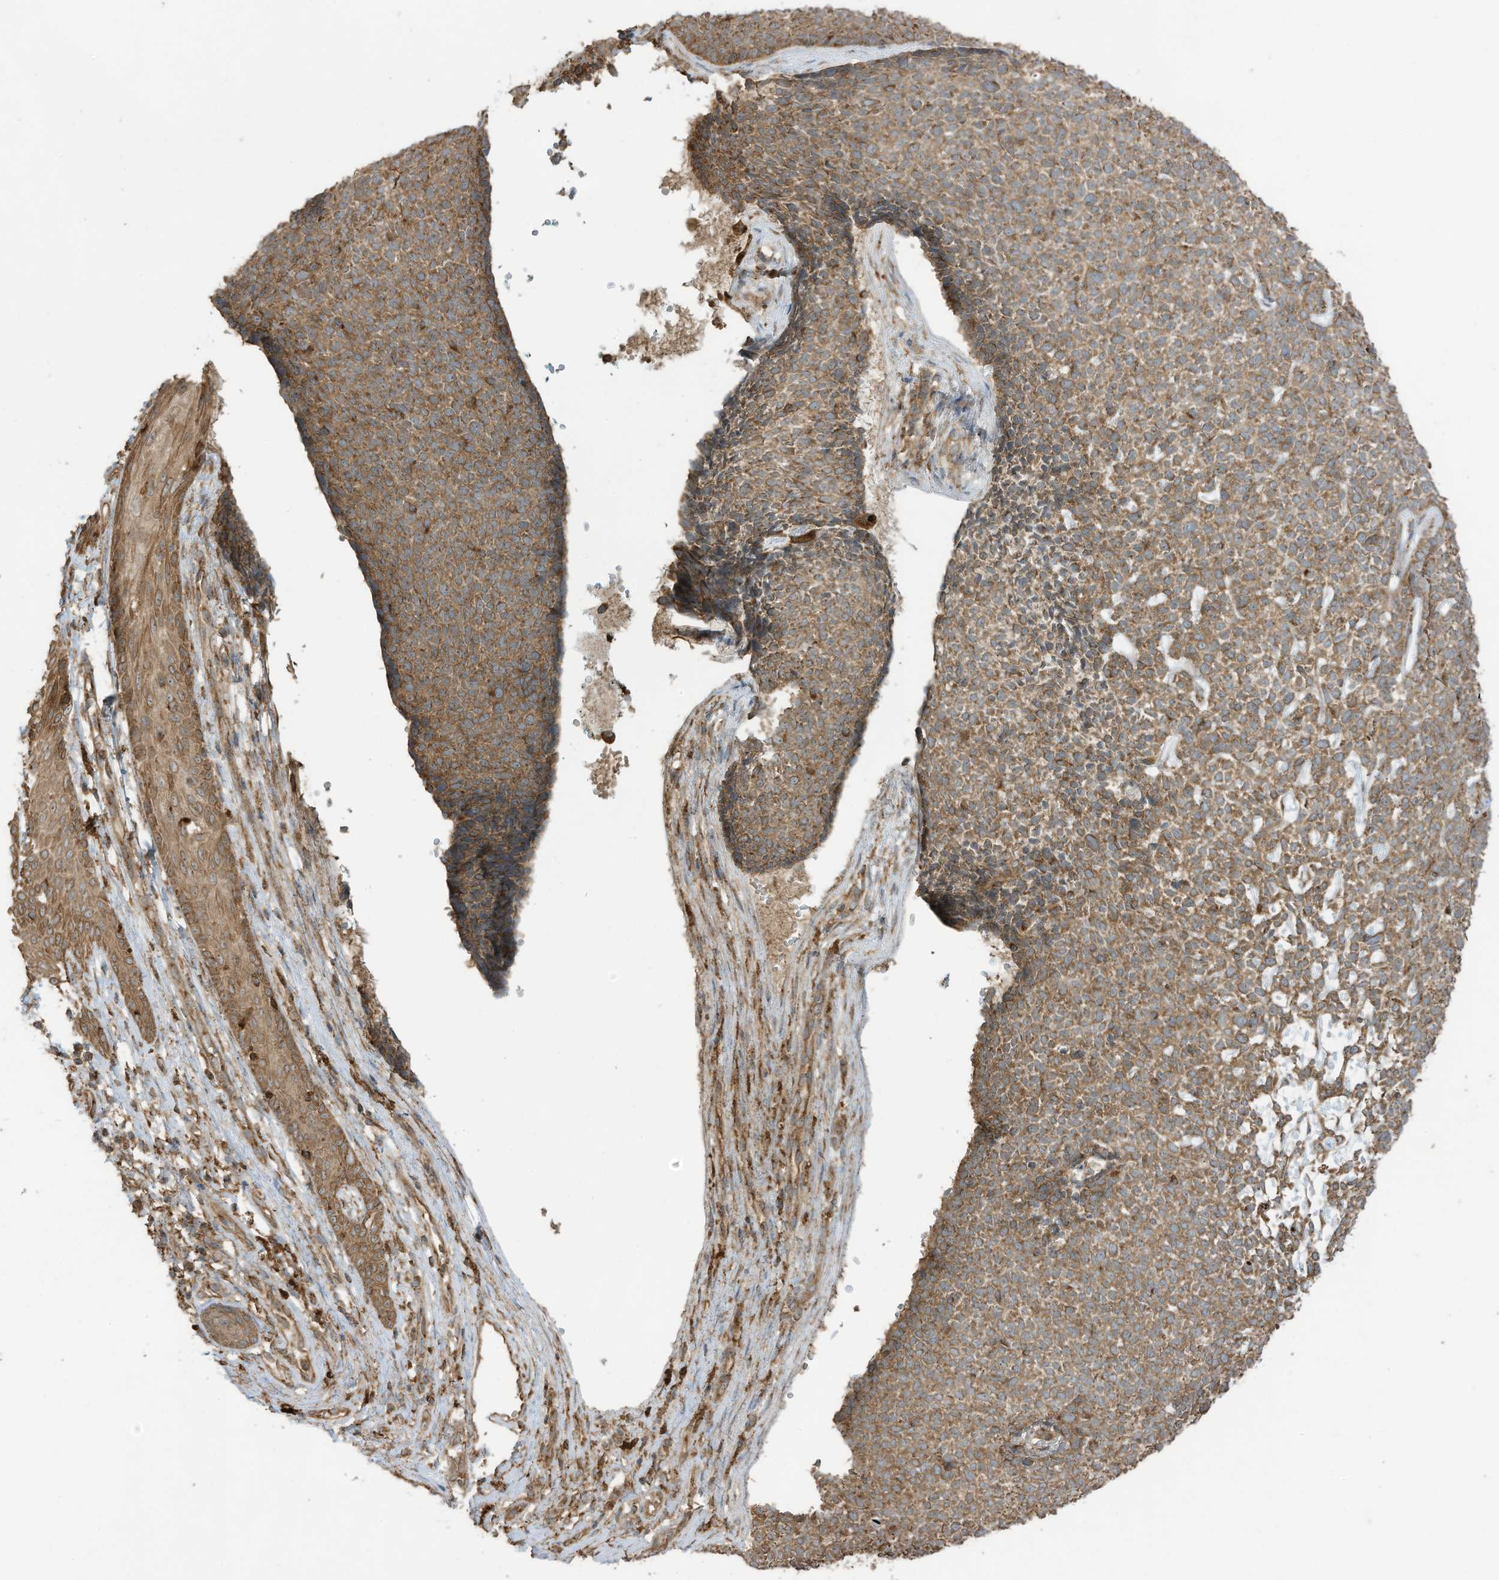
{"staining": {"intensity": "moderate", "quantity": ">75%", "location": "cytoplasmic/membranous"}, "tissue": "skin cancer", "cell_type": "Tumor cells", "image_type": "cancer", "snomed": [{"axis": "morphology", "description": "Basal cell carcinoma"}, {"axis": "topography", "description": "Skin"}], "caption": "Protein analysis of skin cancer (basal cell carcinoma) tissue reveals moderate cytoplasmic/membranous expression in about >75% of tumor cells.", "gene": "CGAS", "patient": {"sex": "female", "age": 84}}